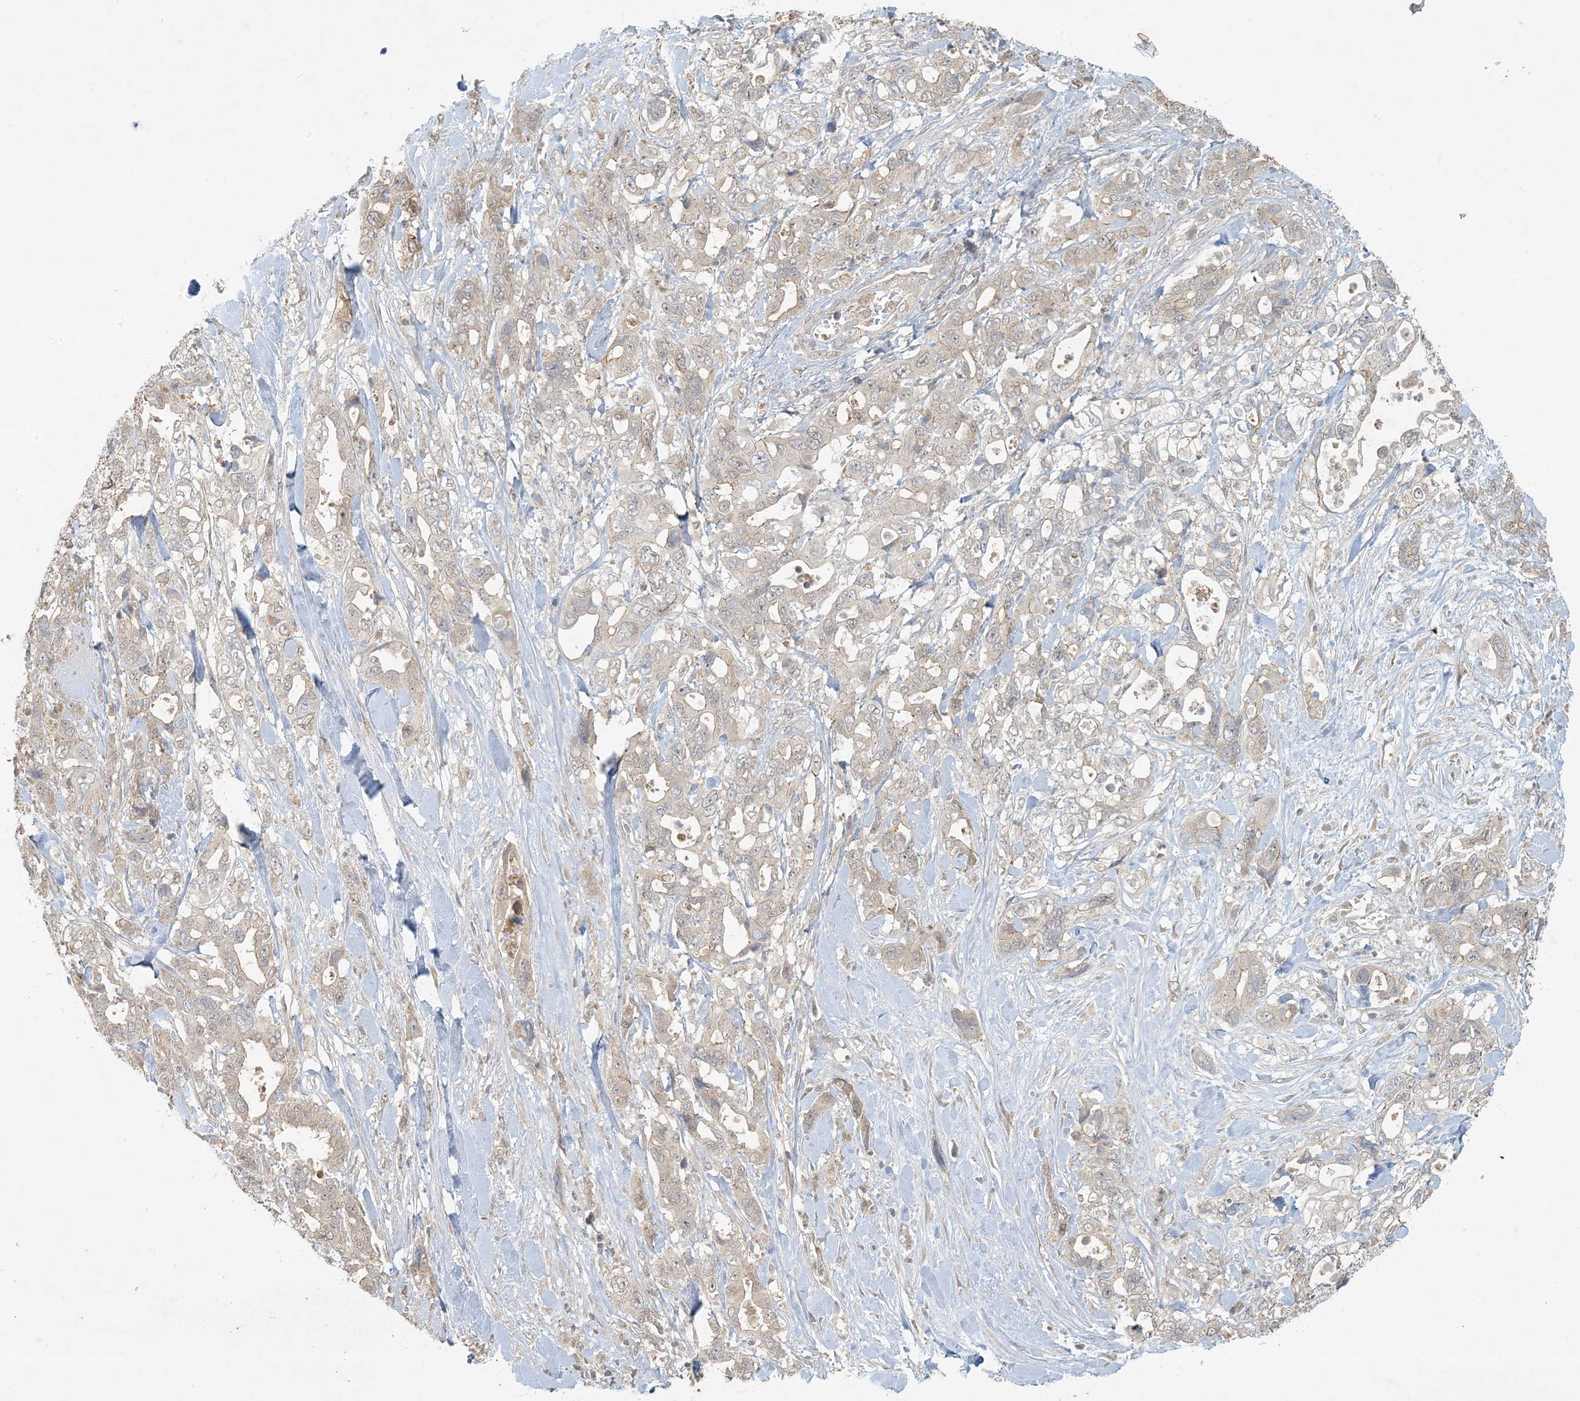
{"staining": {"intensity": "weak", "quantity": ">75%", "location": "cytoplasmic/membranous"}, "tissue": "pancreatic cancer", "cell_type": "Tumor cells", "image_type": "cancer", "snomed": [{"axis": "morphology", "description": "Adenocarcinoma, NOS"}, {"axis": "topography", "description": "Pancreas"}], "caption": "The histopathology image demonstrates immunohistochemical staining of pancreatic cancer. There is weak cytoplasmic/membranous staining is identified in about >75% of tumor cells.", "gene": "BCORL1", "patient": {"sex": "male", "age": 46}}